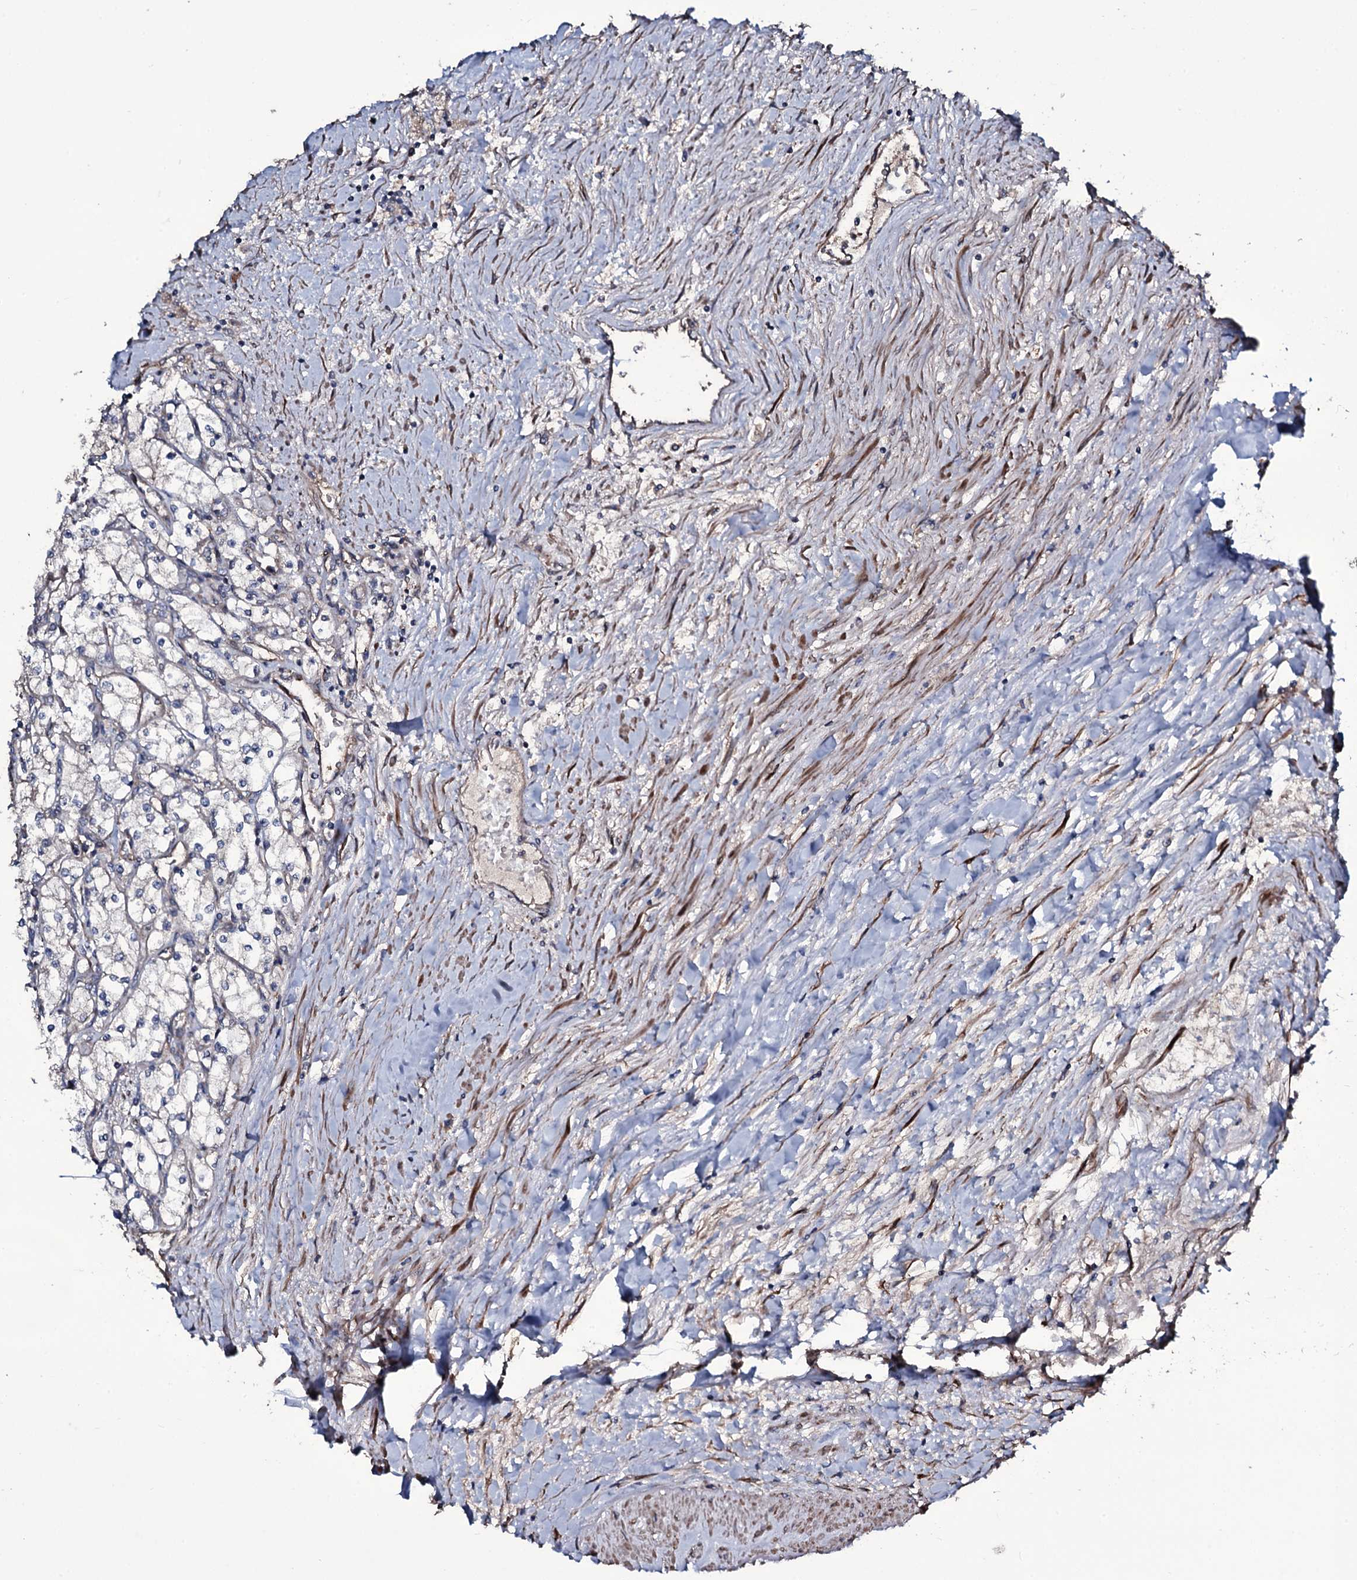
{"staining": {"intensity": "negative", "quantity": "none", "location": "none"}, "tissue": "renal cancer", "cell_type": "Tumor cells", "image_type": "cancer", "snomed": [{"axis": "morphology", "description": "Adenocarcinoma, NOS"}, {"axis": "topography", "description": "Kidney"}], "caption": "This photomicrograph is of renal cancer (adenocarcinoma) stained with immunohistochemistry (IHC) to label a protein in brown with the nuclei are counter-stained blue. There is no staining in tumor cells. (Stains: DAB (3,3'-diaminobenzidine) immunohistochemistry with hematoxylin counter stain, Microscopy: brightfield microscopy at high magnification).", "gene": "WIPF3", "patient": {"sex": "male", "age": 80}}